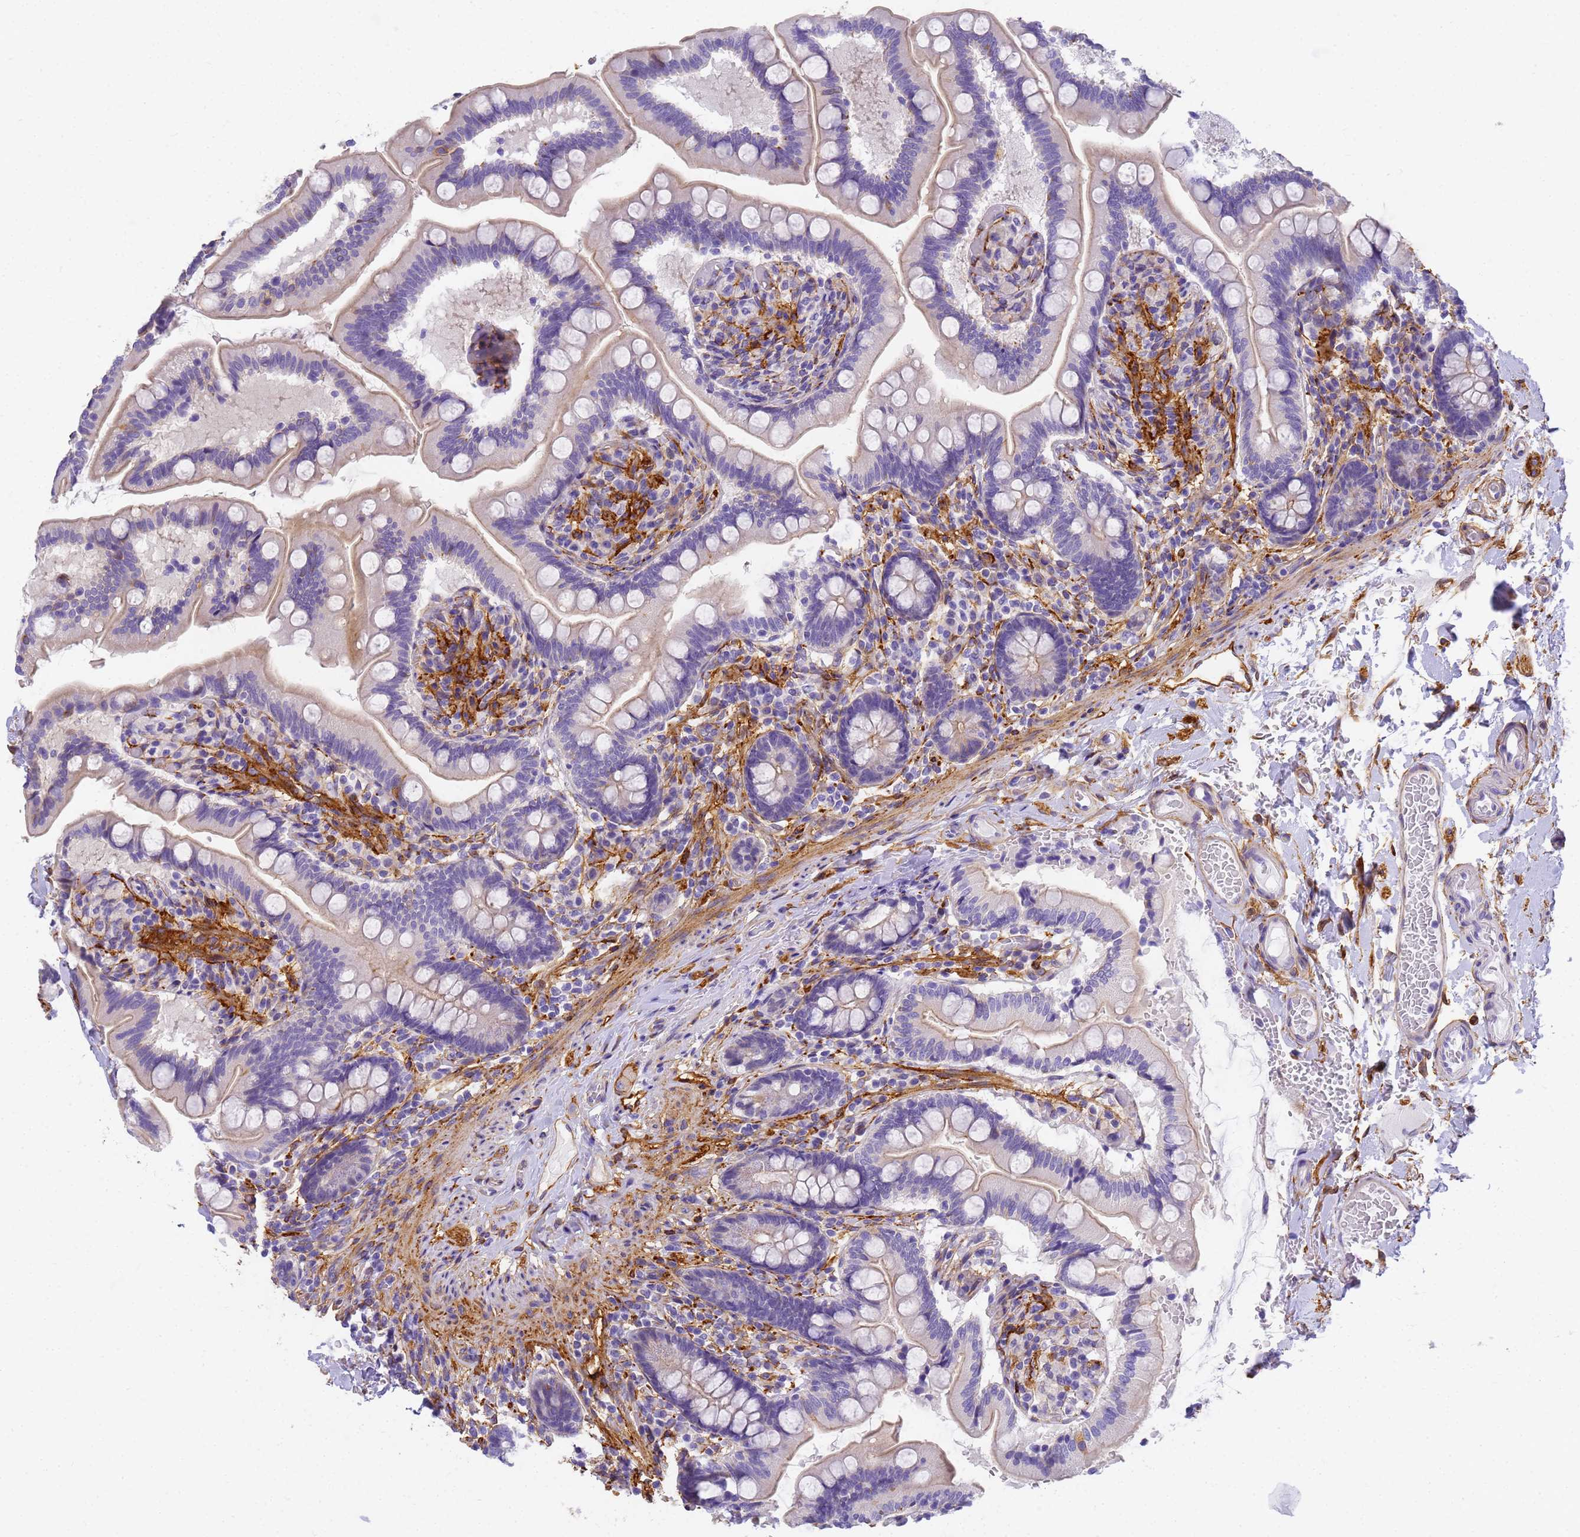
{"staining": {"intensity": "negative", "quantity": "none", "location": "none"}, "tissue": "small intestine", "cell_type": "Glandular cells", "image_type": "normal", "snomed": [{"axis": "morphology", "description": "Normal tissue, NOS"}, {"axis": "topography", "description": "Small intestine"}], "caption": "The histopathology image shows no significant staining in glandular cells of small intestine. Nuclei are stained in blue.", "gene": "MVB12A", "patient": {"sex": "female", "age": 64}}